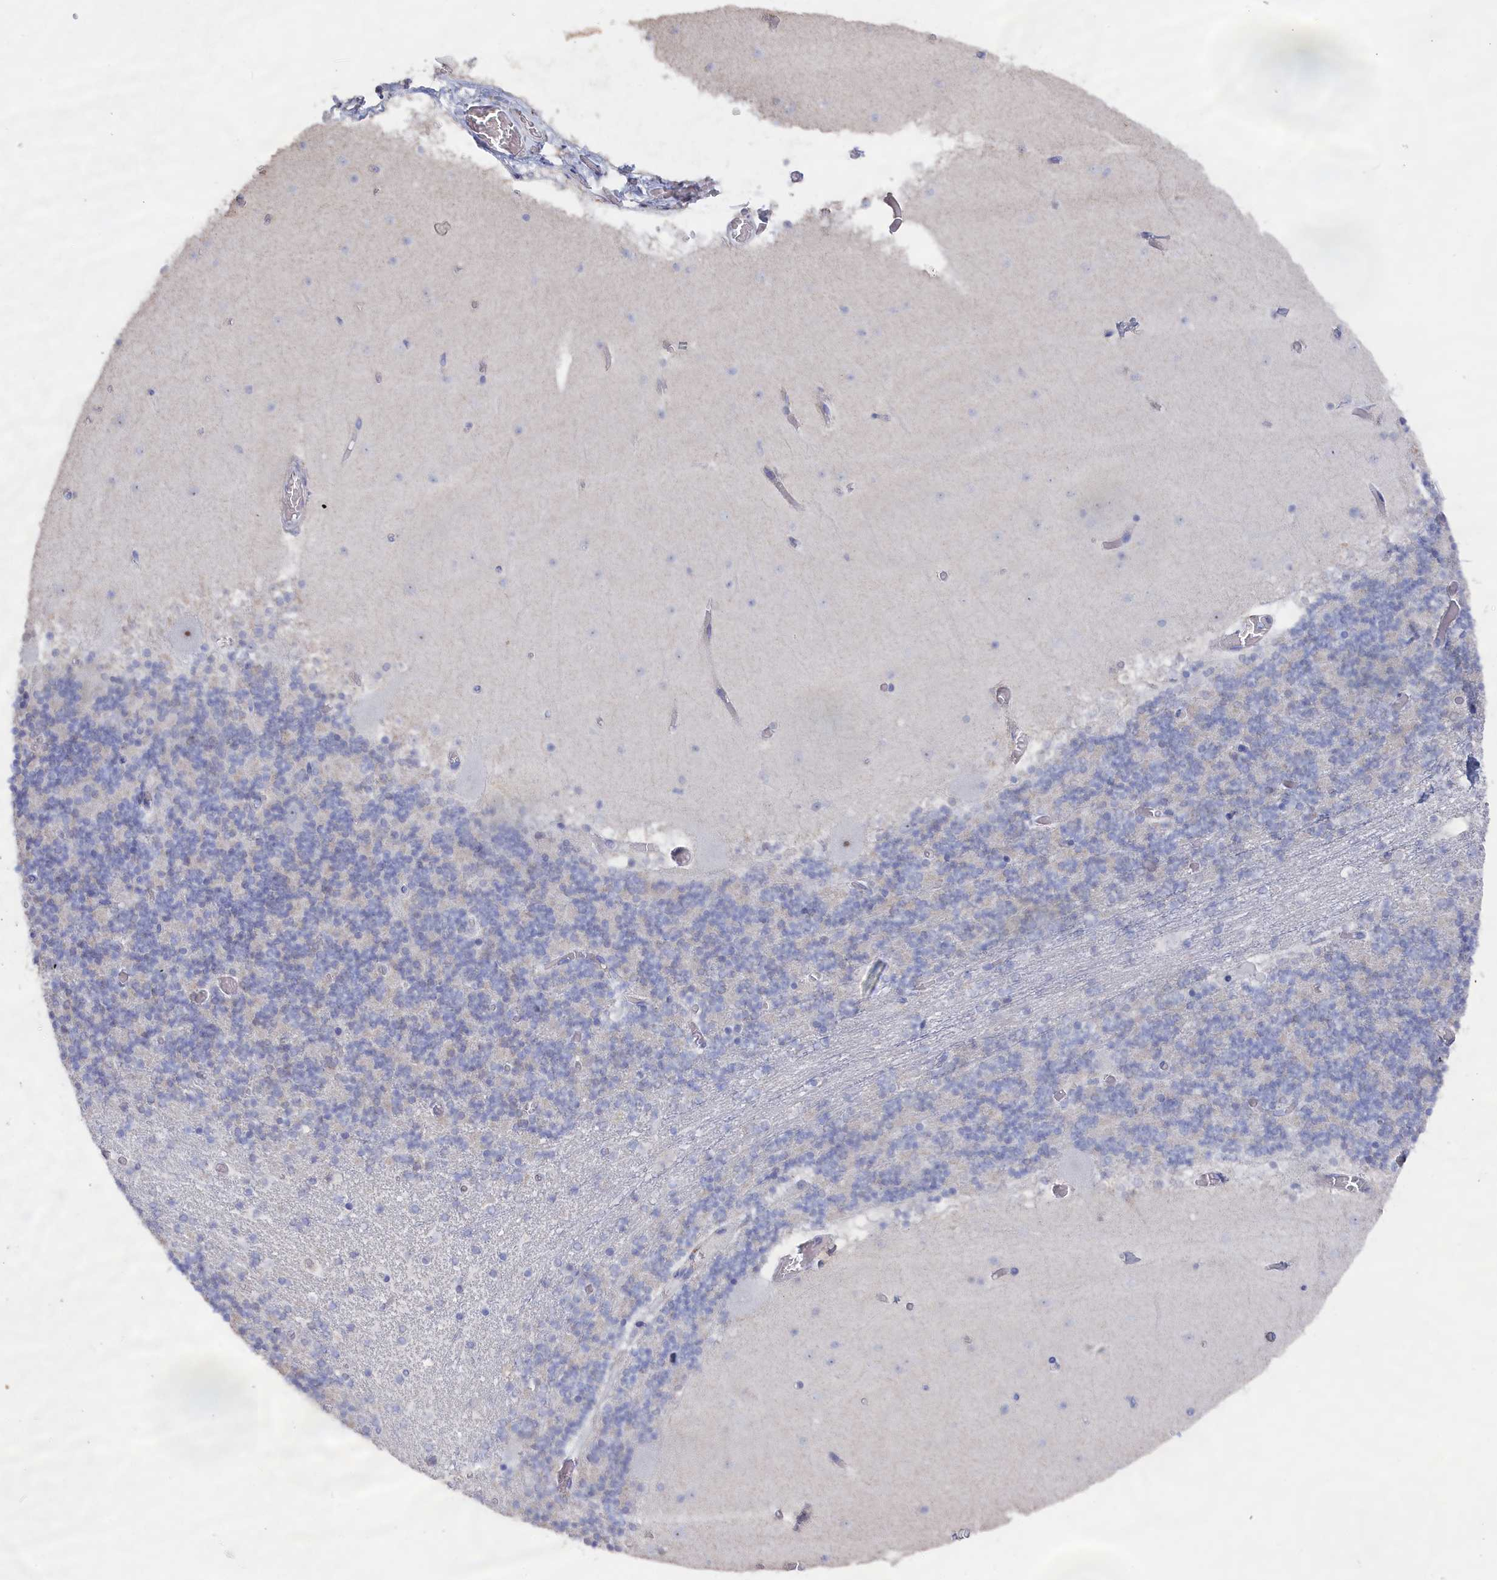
{"staining": {"intensity": "negative", "quantity": "none", "location": "none"}, "tissue": "cerebellum", "cell_type": "Cells in granular layer", "image_type": "normal", "snomed": [{"axis": "morphology", "description": "Normal tissue, NOS"}, {"axis": "topography", "description": "Cerebellum"}], "caption": "Immunohistochemical staining of unremarkable human cerebellum displays no significant staining in cells in granular layer. (Stains: DAB immunohistochemistry with hematoxylin counter stain, Microscopy: brightfield microscopy at high magnification).", "gene": "SEMG2", "patient": {"sex": "female", "age": 28}}